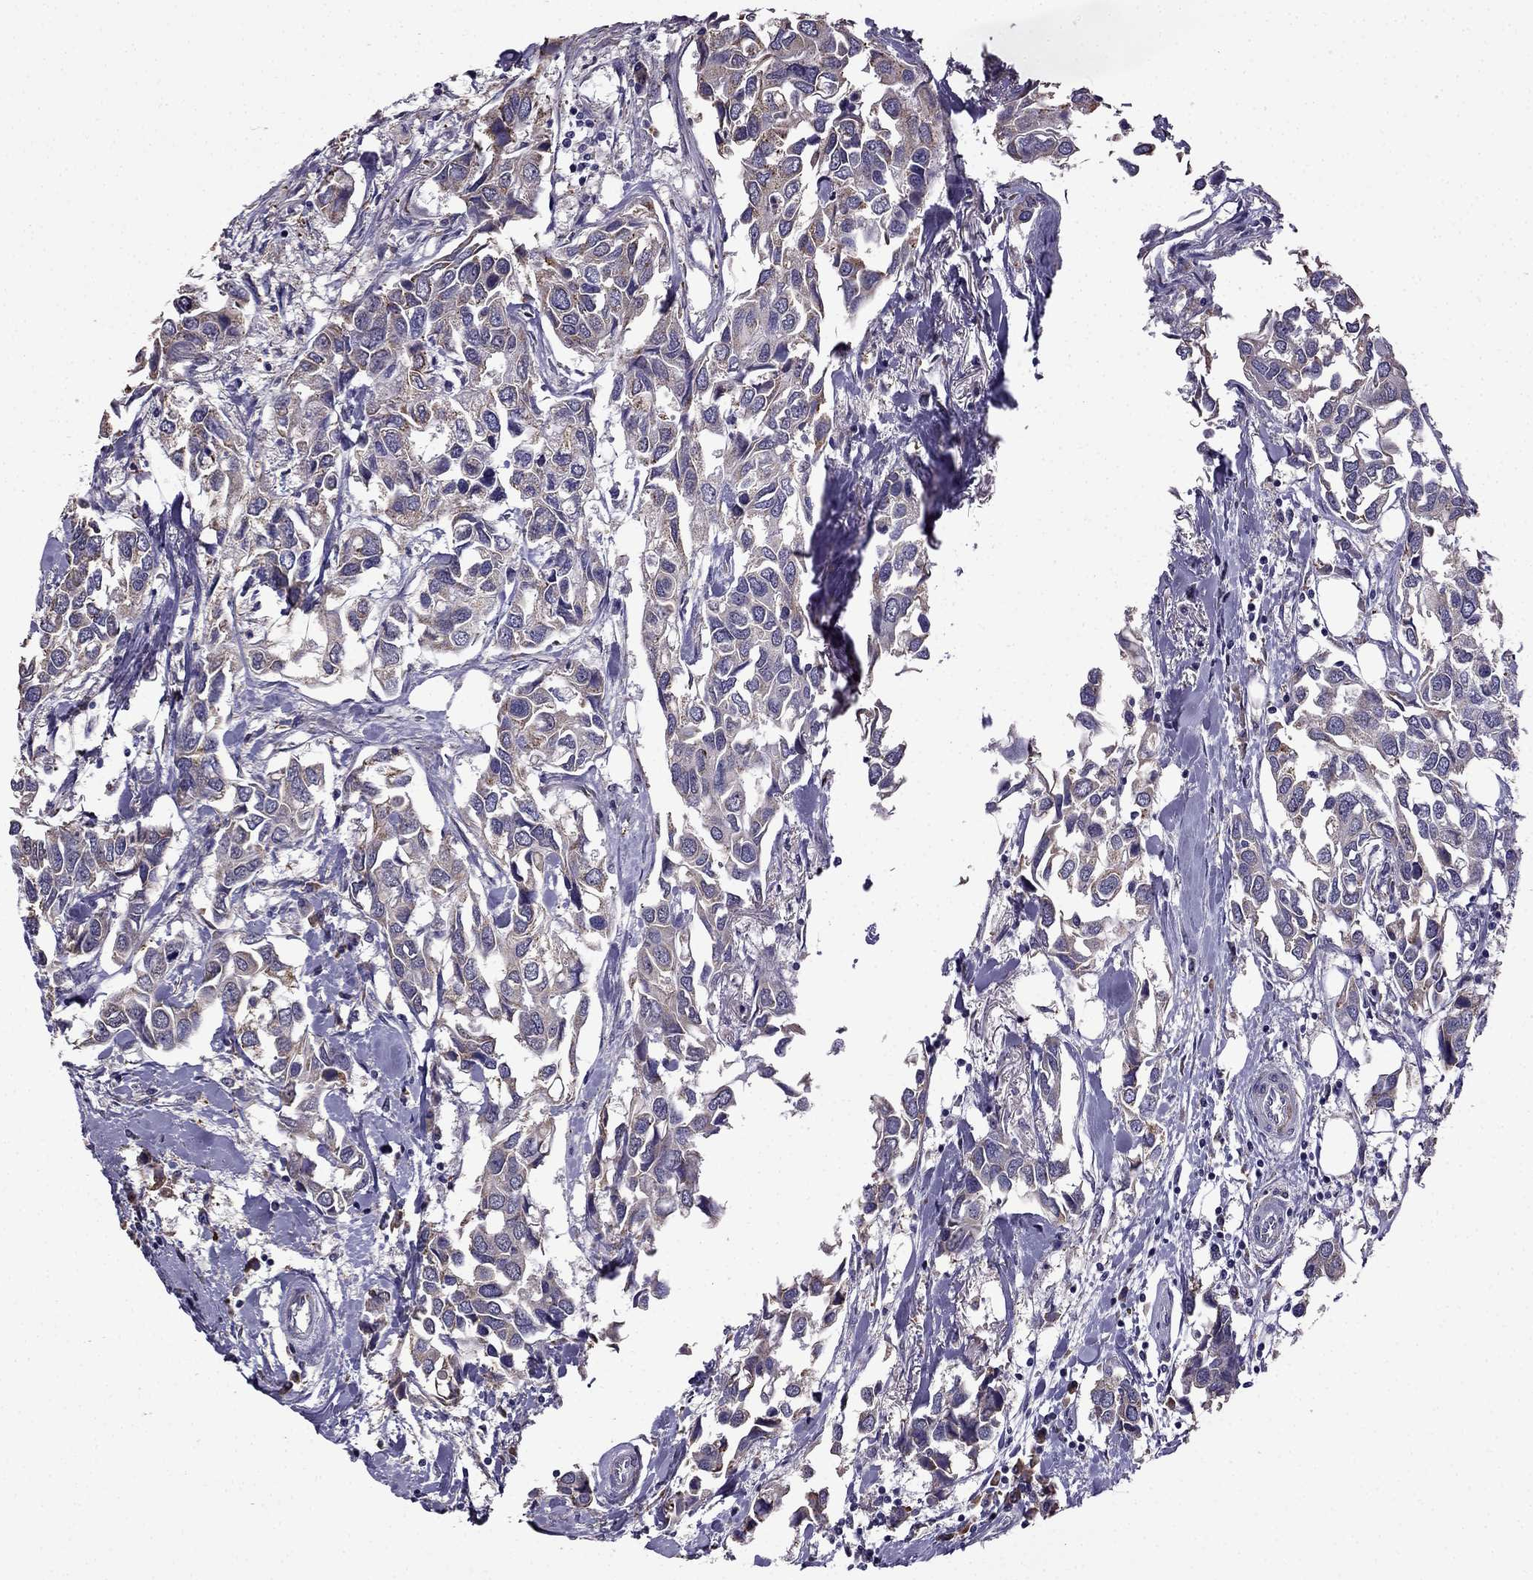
{"staining": {"intensity": "weak", "quantity": "<25%", "location": "cytoplasmic/membranous"}, "tissue": "breast cancer", "cell_type": "Tumor cells", "image_type": "cancer", "snomed": [{"axis": "morphology", "description": "Duct carcinoma"}, {"axis": "topography", "description": "Breast"}], "caption": "An image of breast cancer (invasive ductal carcinoma) stained for a protein reveals no brown staining in tumor cells.", "gene": "CDH9", "patient": {"sex": "female", "age": 83}}